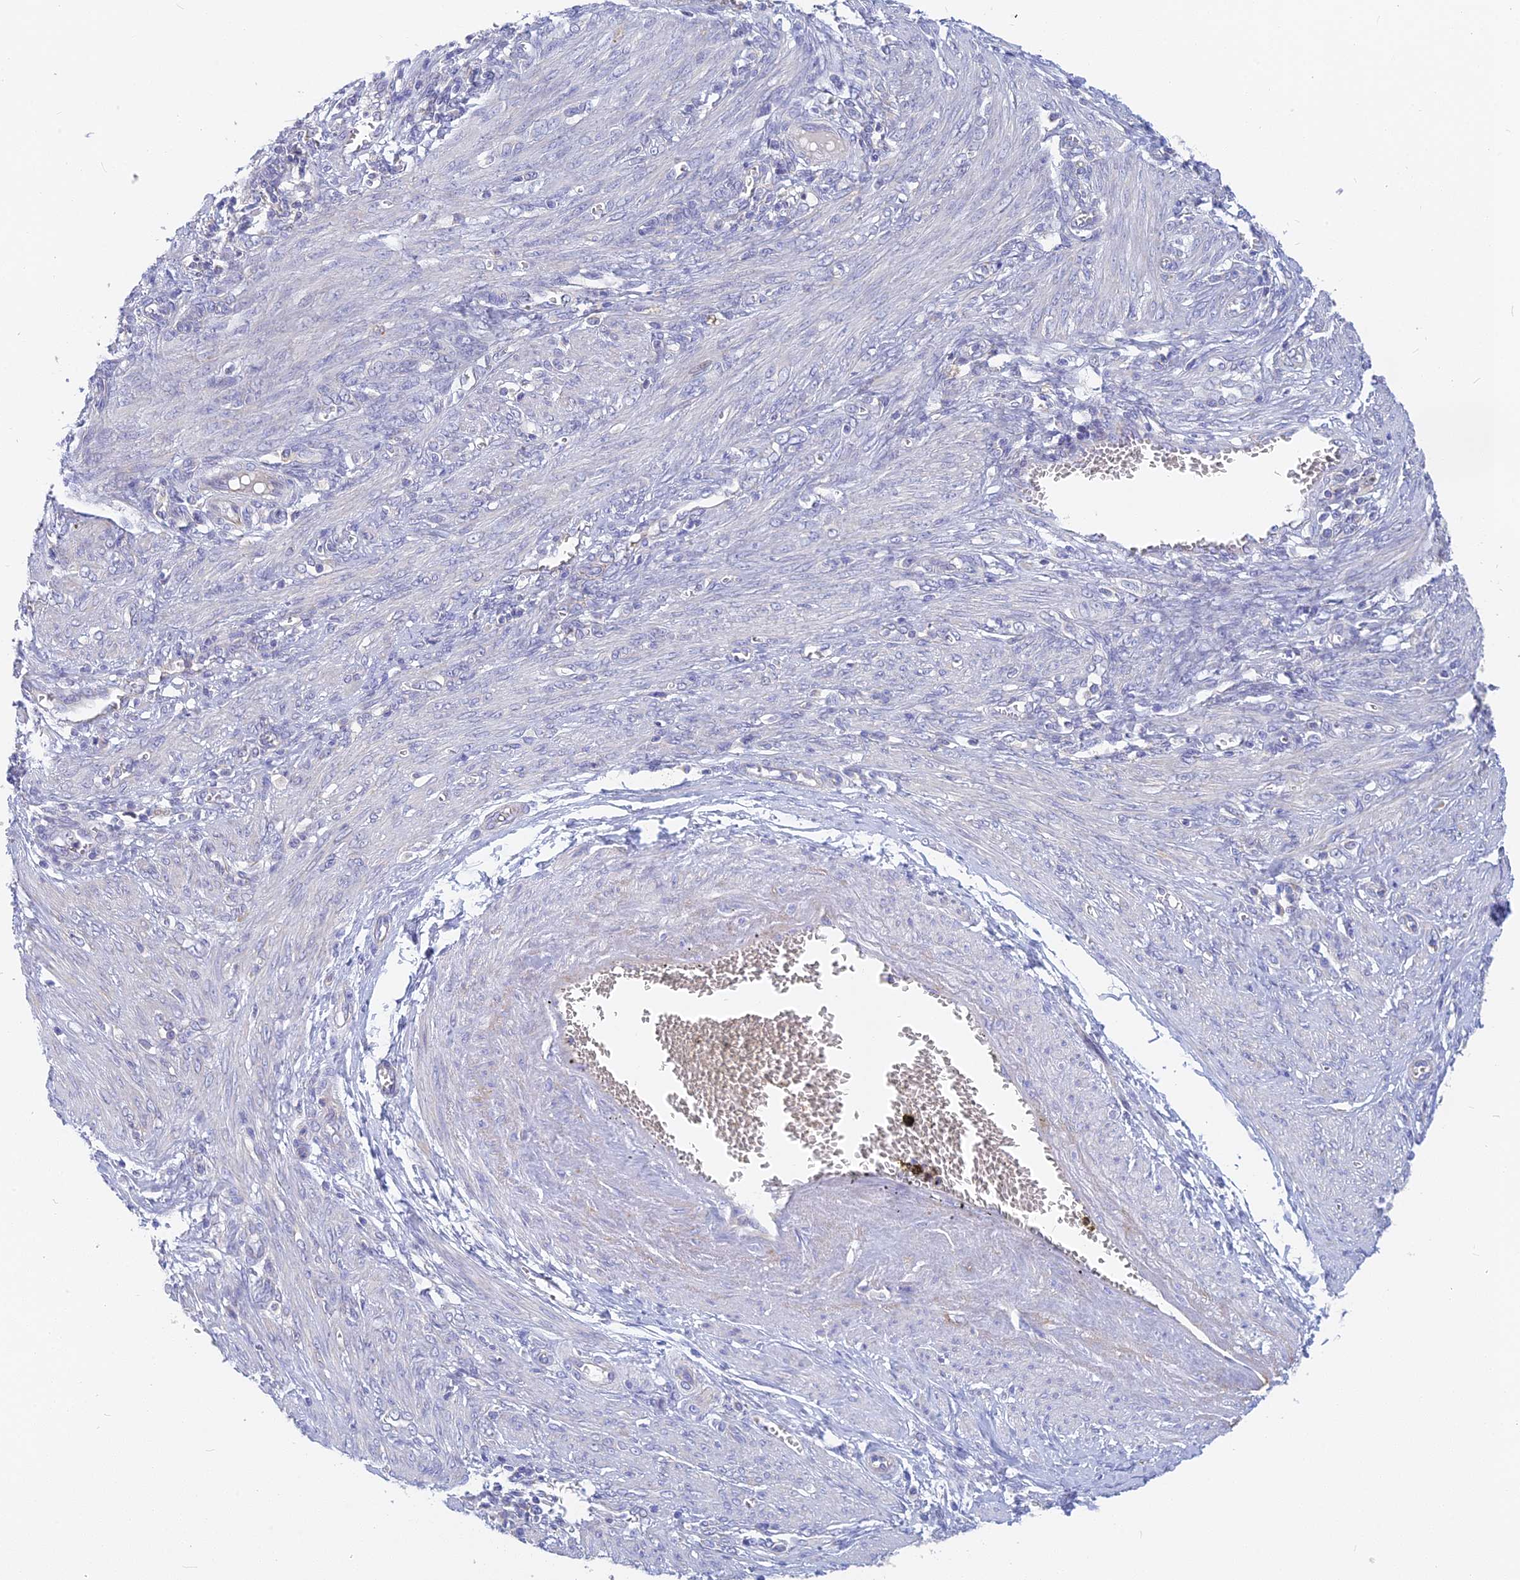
{"staining": {"intensity": "negative", "quantity": "none", "location": "none"}, "tissue": "endometrial cancer", "cell_type": "Tumor cells", "image_type": "cancer", "snomed": [{"axis": "morphology", "description": "Adenocarcinoma, NOS"}, {"axis": "topography", "description": "Endometrium"}], "caption": "Tumor cells are negative for protein expression in human endometrial cancer (adenocarcinoma).", "gene": "CACNA1B", "patient": {"sex": "female", "age": 49}}